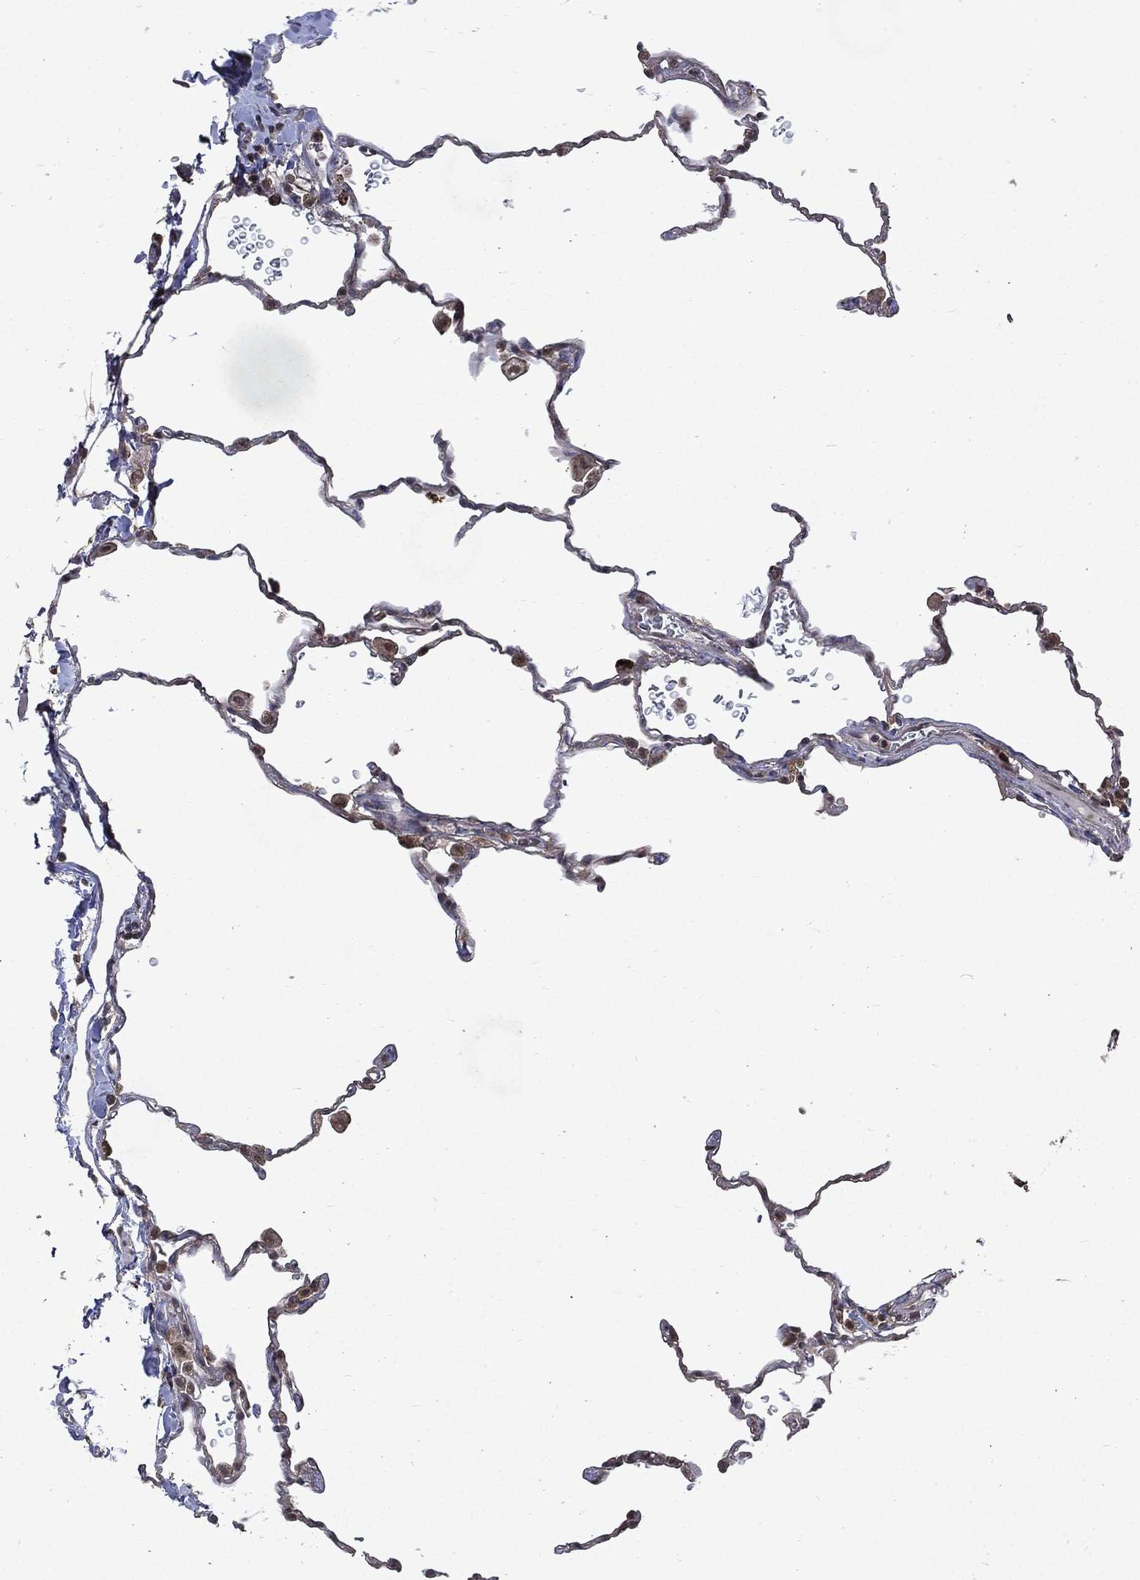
{"staining": {"intensity": "negative", "quantity": "none", "location": "none"}, "tissue": "lung", "cell_type": "Alveolar cells", "image_type": "normal", "snomed": [{"axis": "morphology", "description": "Normal tissue, NOS"}, {"axis": "morphology", "description": "Adenocarcinoma, metastatic, NOS"}, {"axis": "topography", "description": "Lung"}], "caption": "Alveolar cells are negative for protein expression in benign human lung. (DAB immunohistochemistry visualized using brightfield microscopy, high magnification).", "gene": "MTAP", "patient": {"sex": "male", "age": 45}}